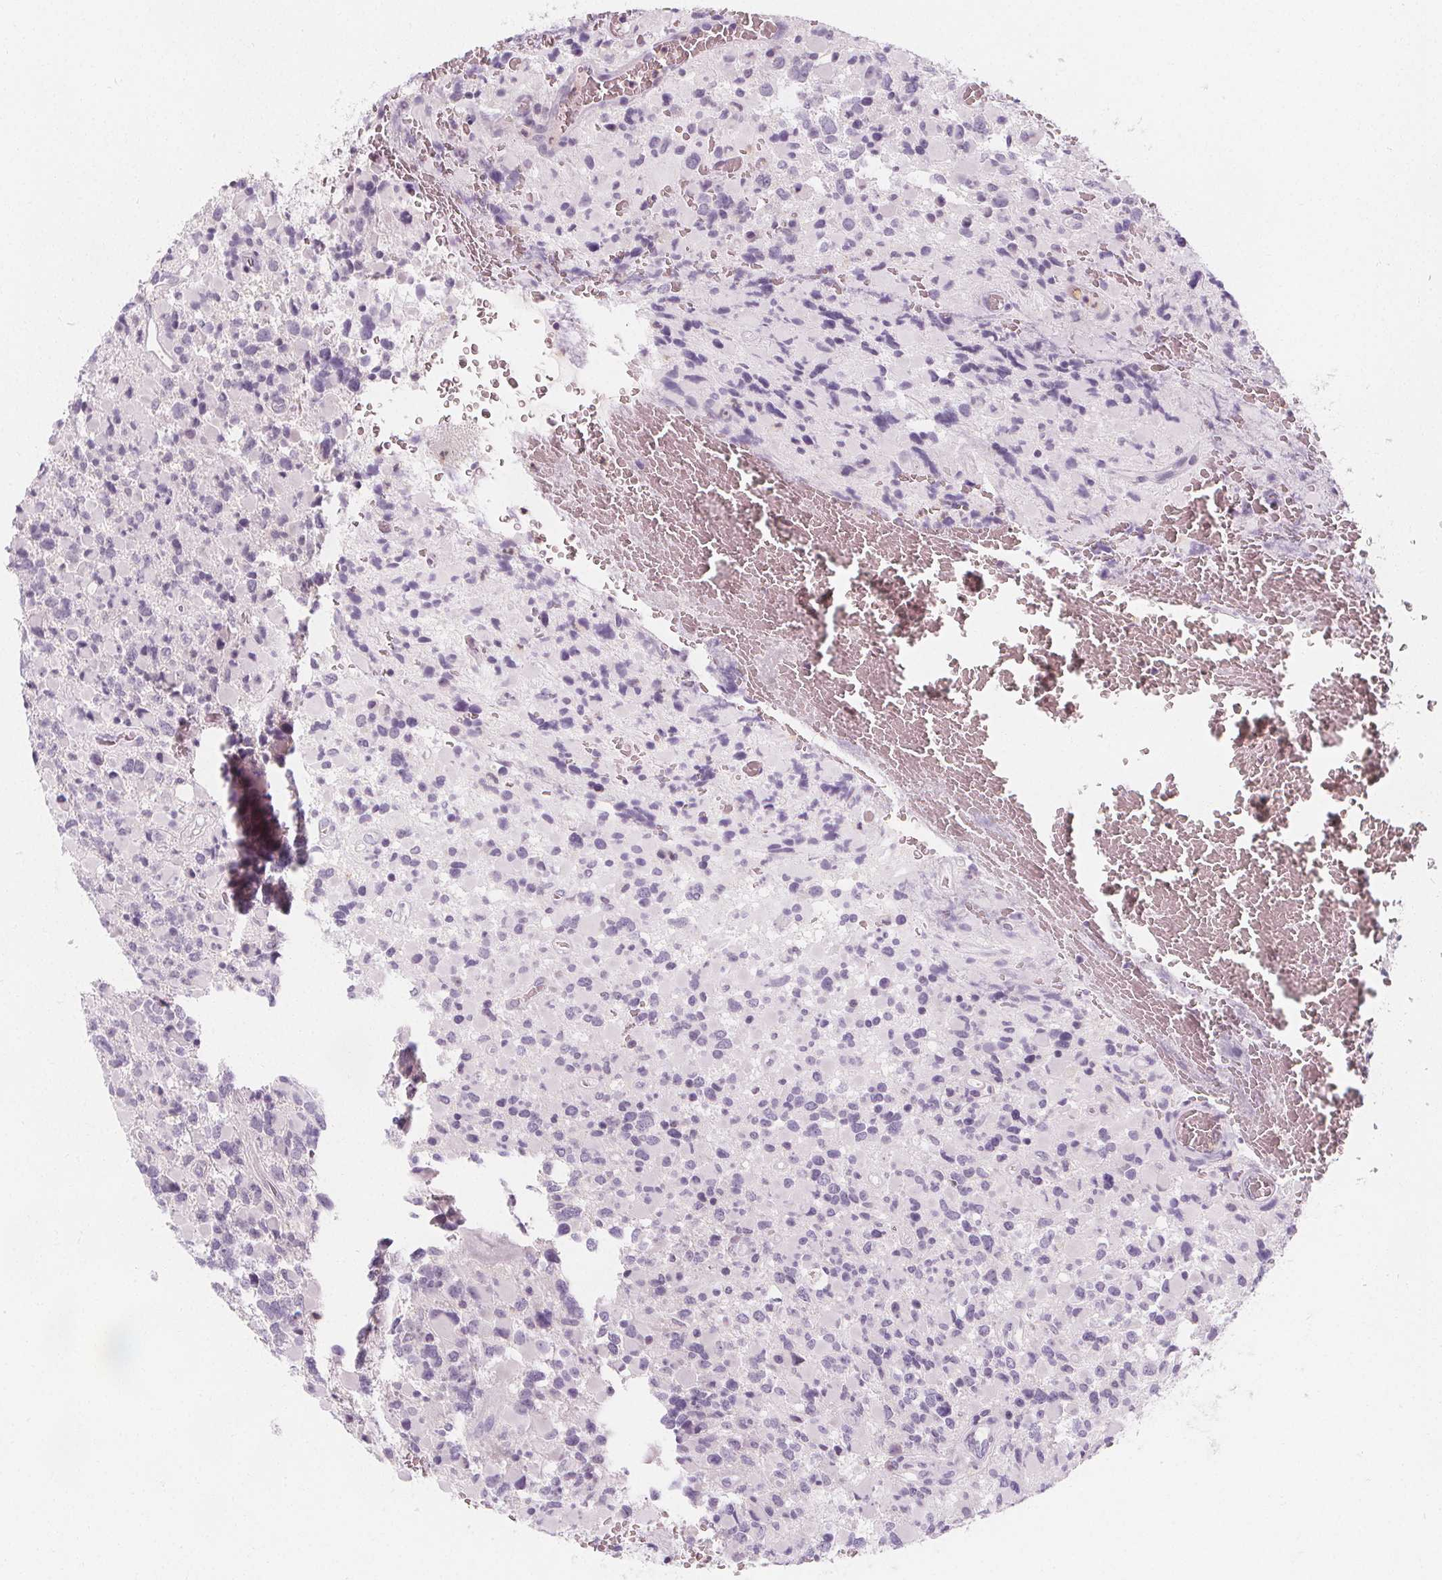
{"staining": {"intensity": "negative", "quantity": "none", "location": "none"}, "tissue": "glioma", "cell_type": "Tumor cells", "image_type": "cancer", "snomed": [{"axis": "morphology", "description": "Glioma, malignant, High grade"}, {"axis": "topography", "description": "Brain"}], "caption": "Protein analysis of glioma demonstrates no significant positivity in tumor cells. (Brightfield microscopy of DAB immunohistochemistry at high magnification).", "gene": "UGP2", "patient": {"sex": "female", "age": 40}}